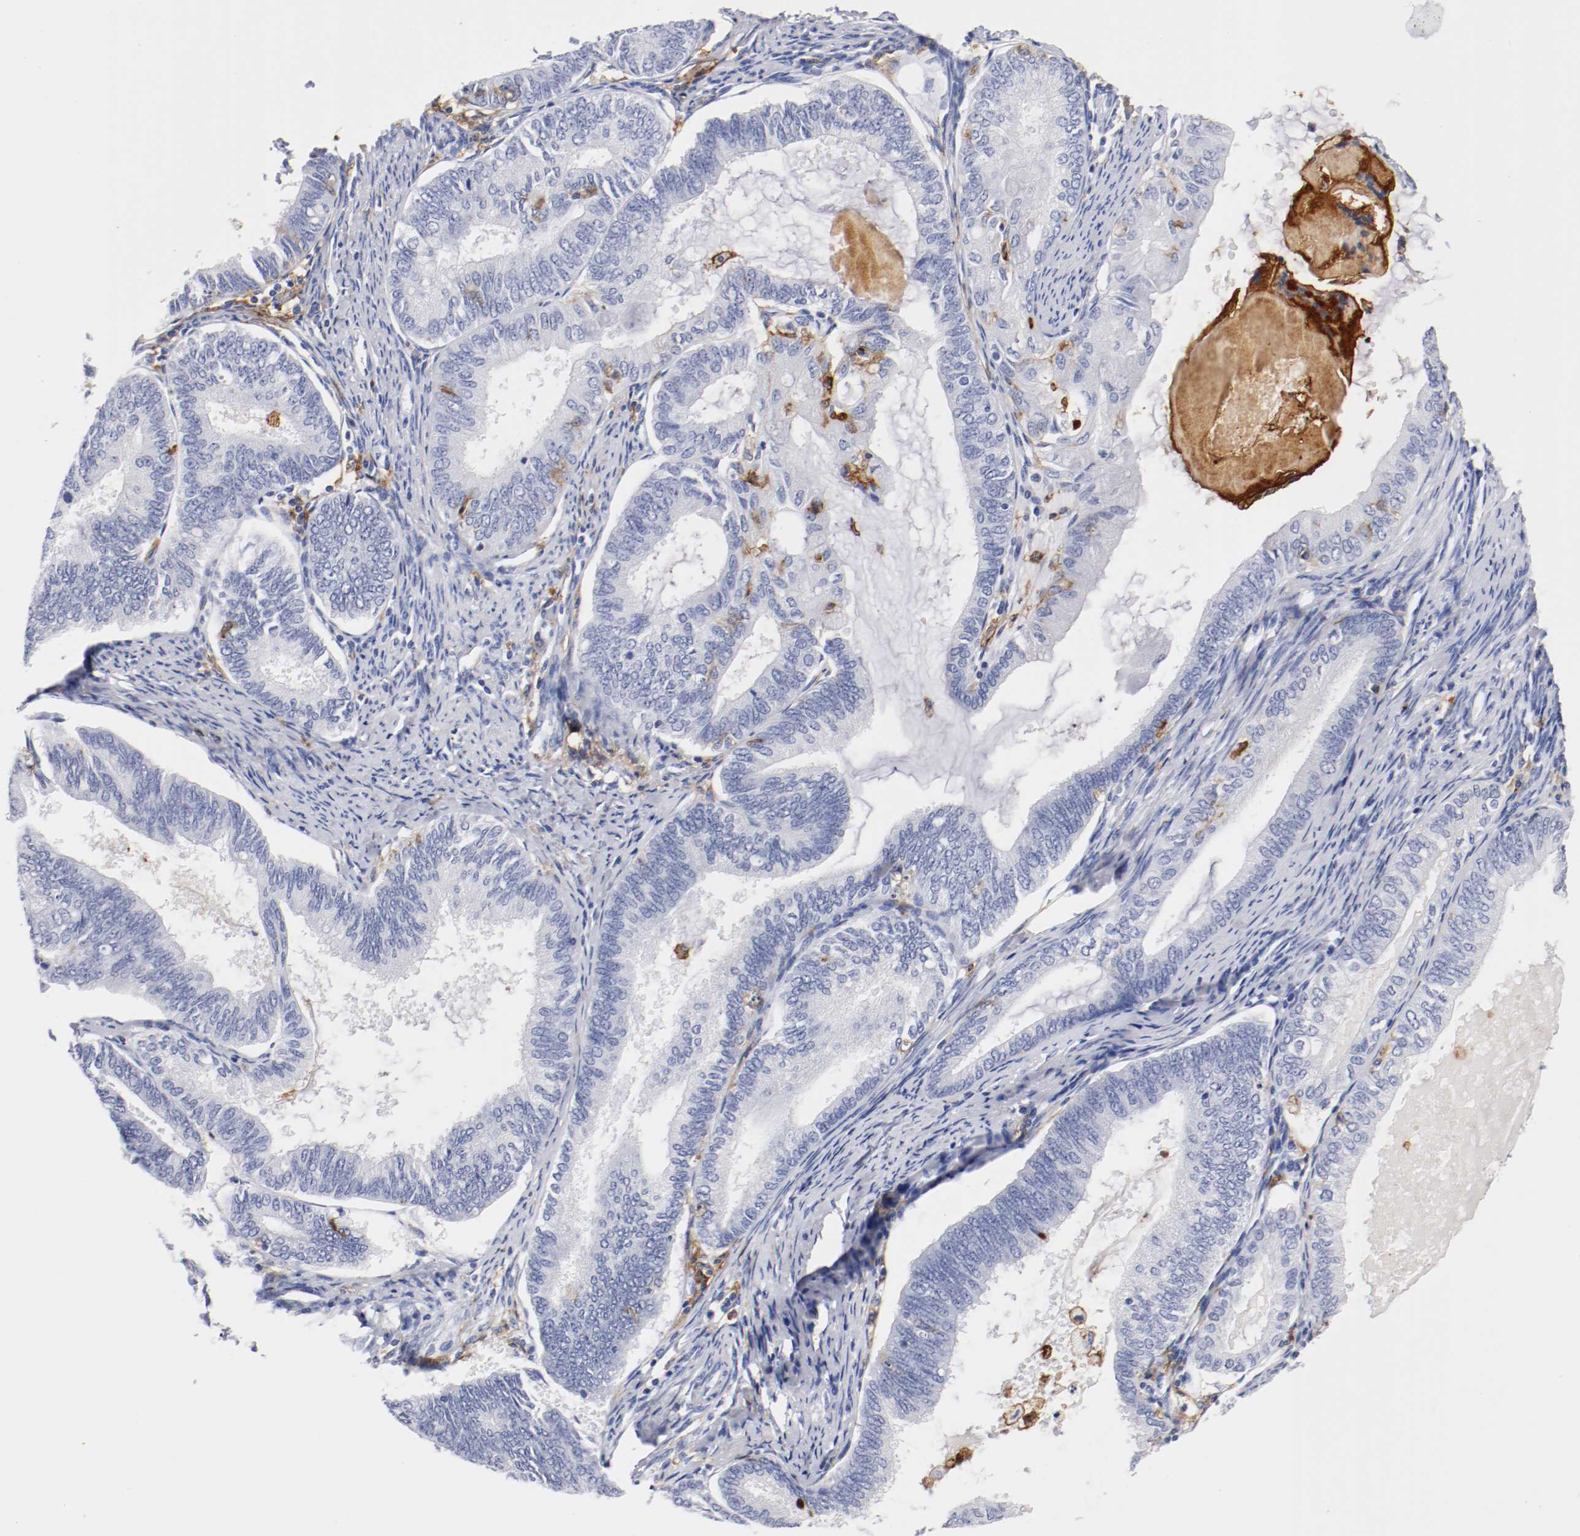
{"staining": {"intensity": "negative", "quantity": "none", "location": "none"}, "tissue": "endometrial cancer", "cell_type": "Tumor cells", "image_type": "cancer", "snomed": [{"axis": "morphology", "description": "Adenocarcinoma, NOS"}, {"axis": "topography", "description": "Endometrium"}], "caption": "IHC micrograph of human adenocarcinoma (endometrial) stained for a protein (brown), which exhibits no positivity in tumor cells. (DAB (3,3'-diaminobenzidine) immunohistochemistry, high magnification).", "gene": "ITGAX", "patient": {"sex": "female", "age": 86}}